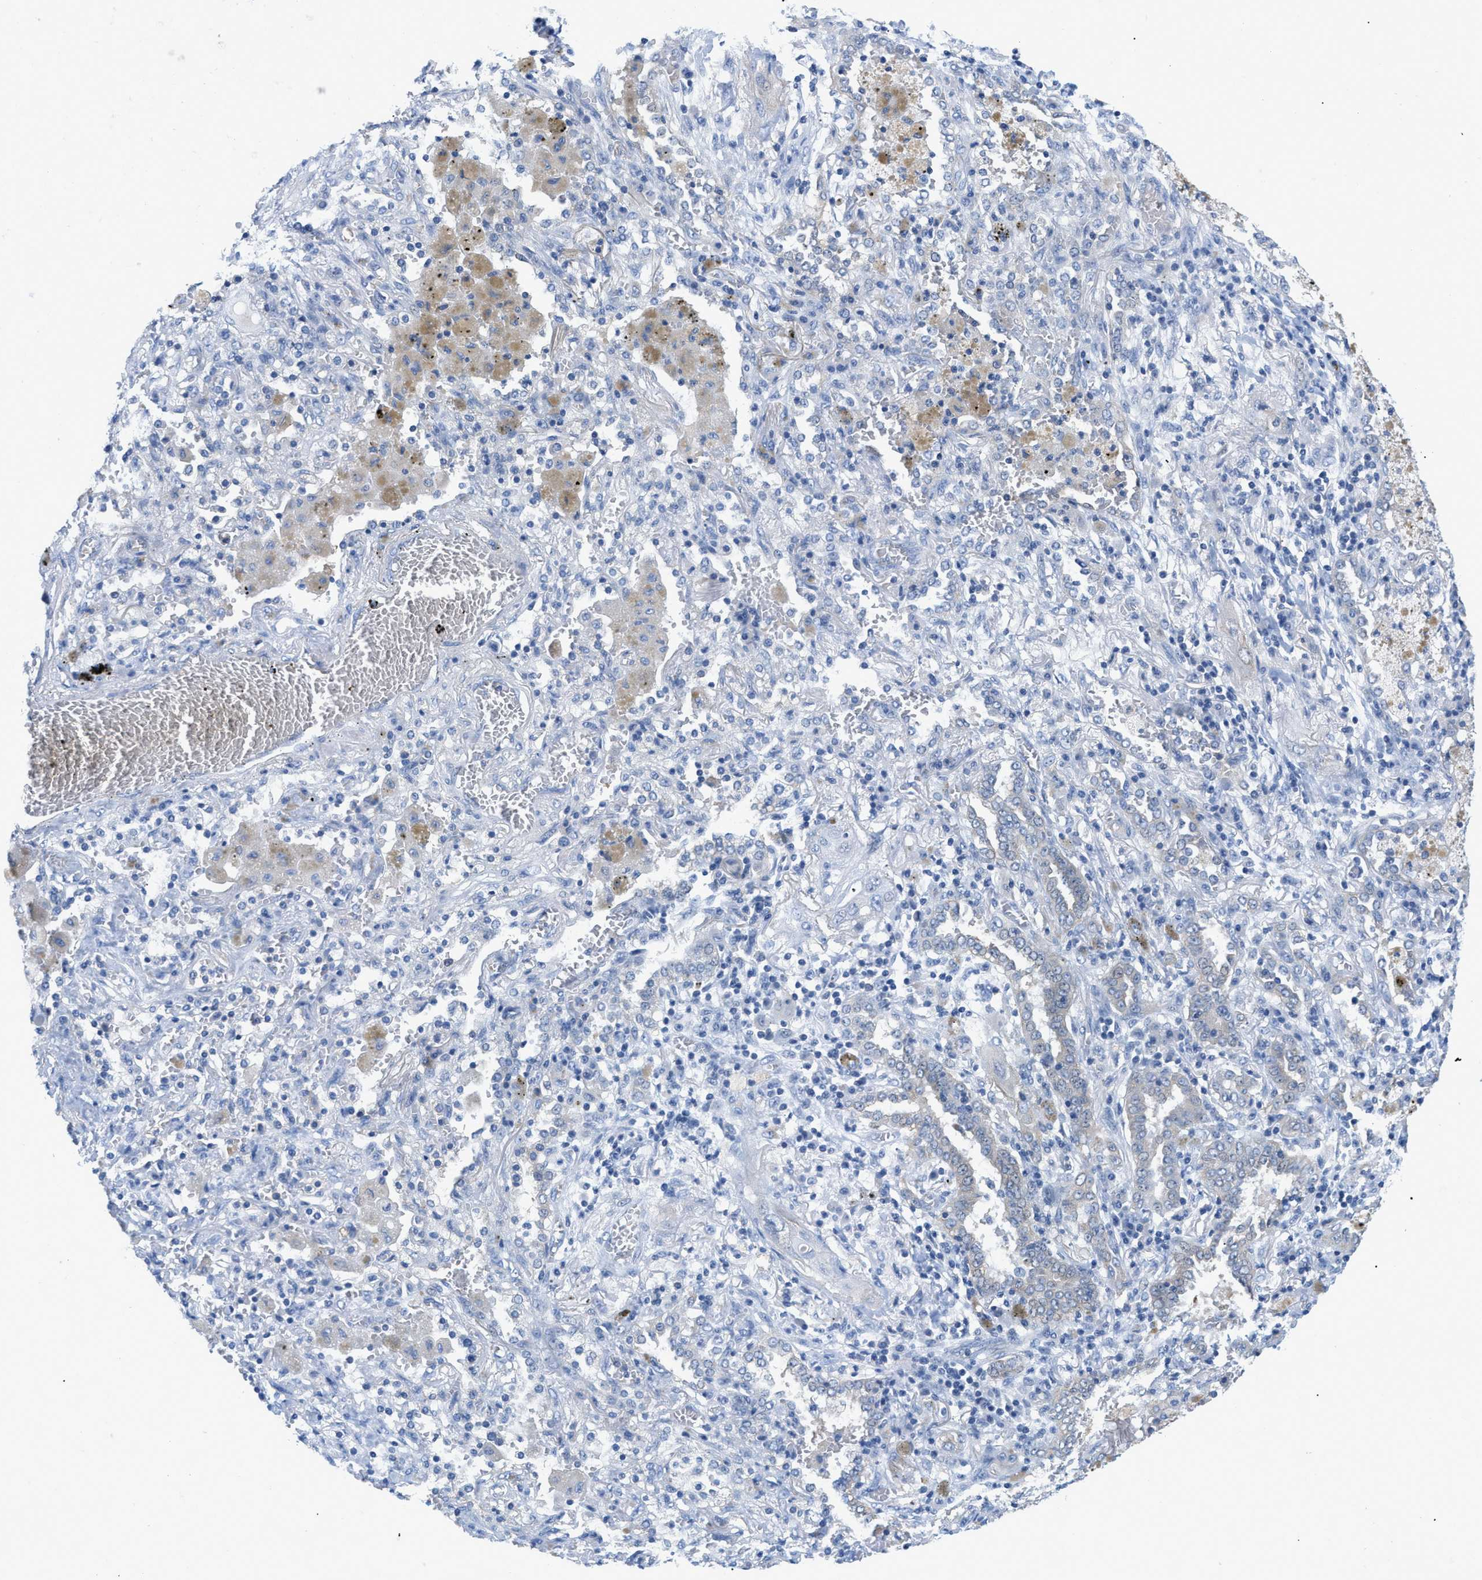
{"staining": {"intensity": "negative", "quantity": "none", "location": "none"}, "tissue": "lung cancer", "cell_type": "Tumor cells", "image_type": "cancer", "snomed": [{"axis": "morphology", "description": "Squamous cell carcinoma, NOS"}, {"axis": "topography", "description": "Lung"}], "caption": "Human lung cancer stained for a protein using immunohistochemistry (IHC) reveals no positivity in tumor cells.", "gene": "BPGM", "patient": {"sex": "female", "age": 47}}